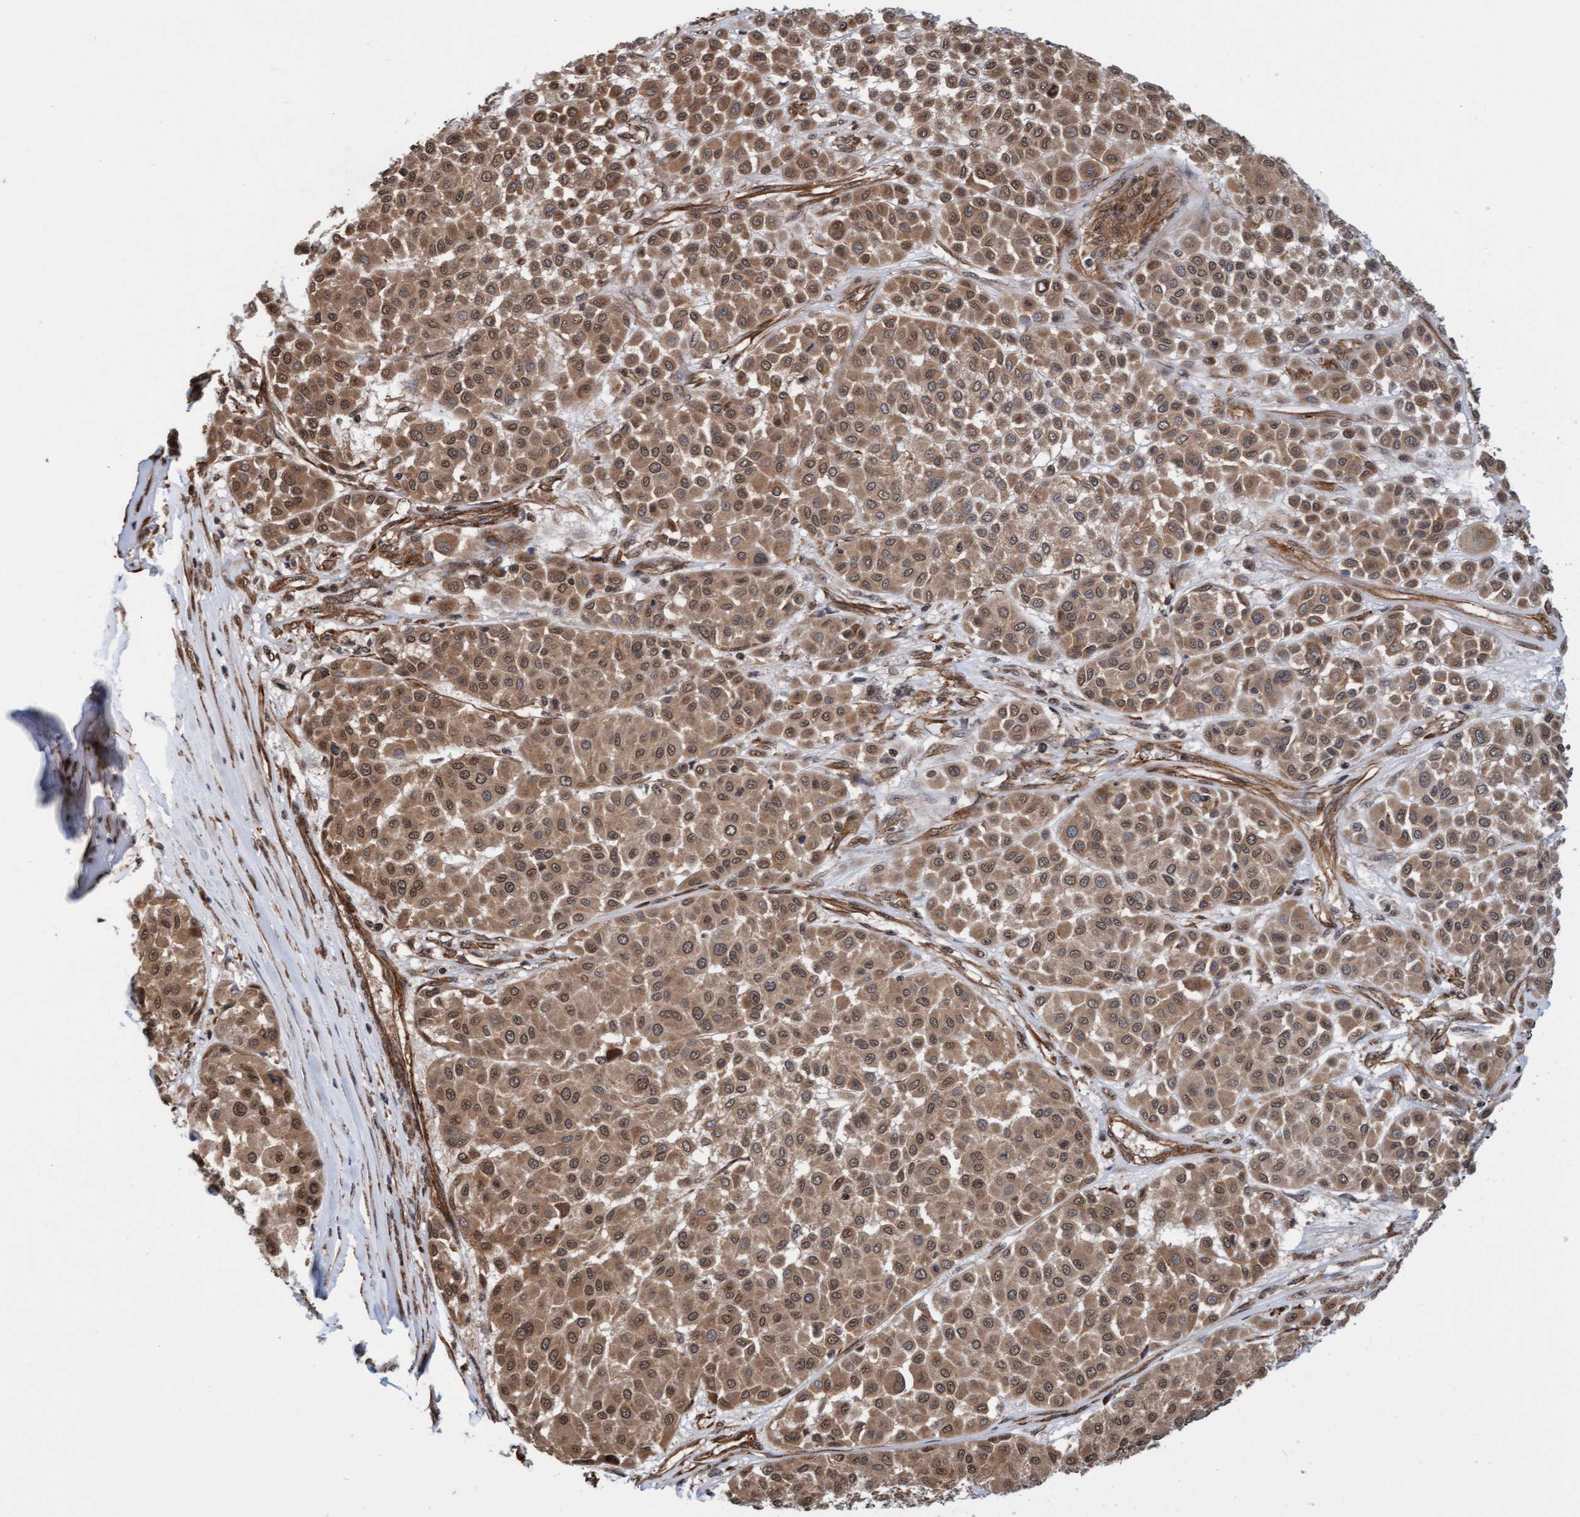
{"staining": {"intensity": "moderate", "quantity": ">75%", "location": "cytoplasmic/membranous,nuclear"}, "tissue": "melanoma", "cell_type": "Tumor cells", "image_type": "cancer", "snomed": [{"axis": "morphology", "description": "Malignant melanoma, Metastatic site"}, {"axis": "topography", "description": "Soft tissue"}], "caption": "Brown immunohistochemical staining in human malignant melanoma (metastatic site) exhibits moderate cytoplasmic/membranous and nuclear expression in approximately >75% of tumor cells. (DAB (3,3'-diaminobenzidine) IHC, brown staining for protein, blue staining for nuclei).", "gene": "STXBP4", "patient": {"sex": "male", "age": 41}}